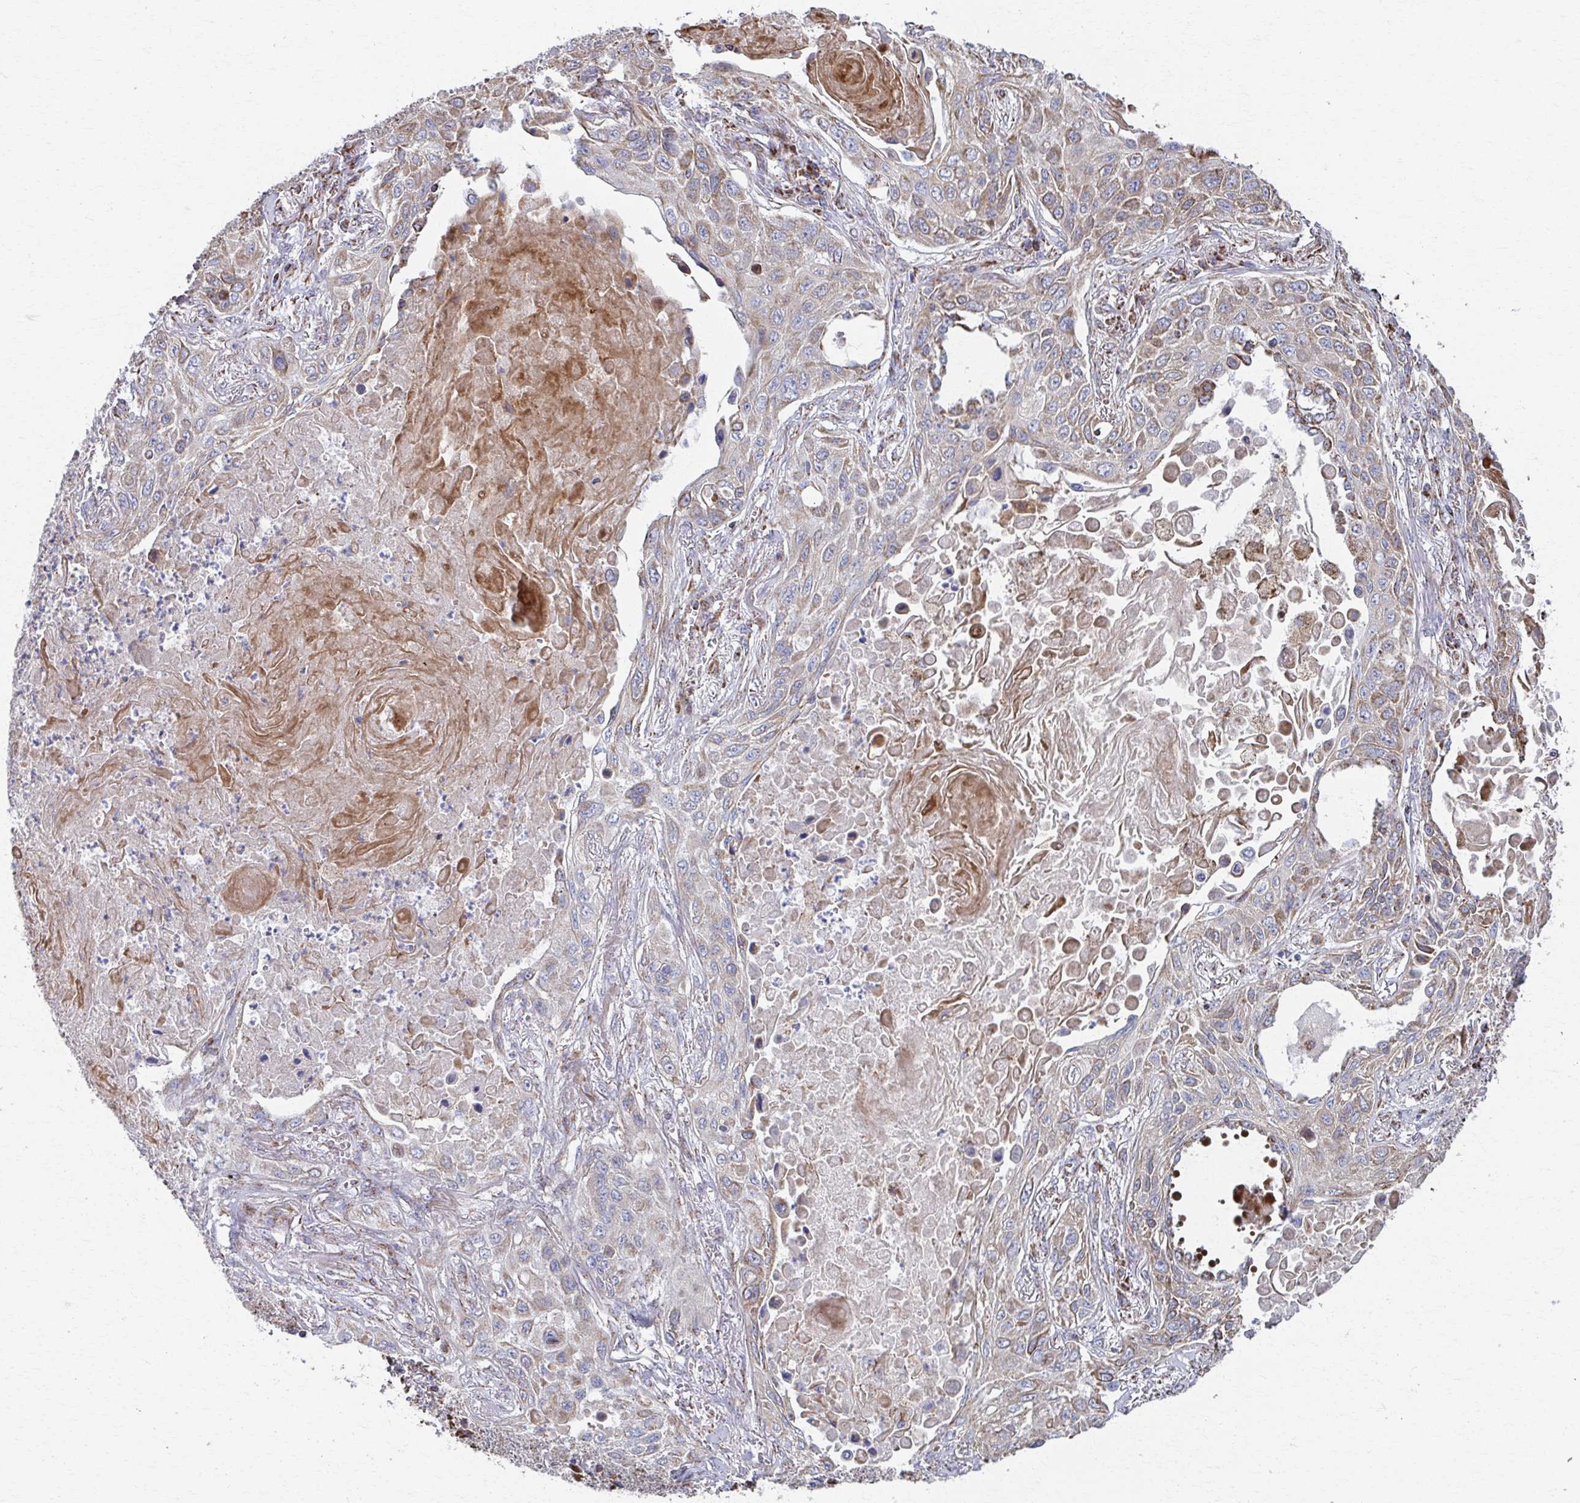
{"staining": {"intensity": "weak", "quantity": "<25%", "location": "cytoplasmic/membranous"}, "tissue": "lung cancer", "cell_type": "Tumor cells", "image_type": "cancer", "snomed": [{"axis": "morphology", "description": "Squamous cell carcinoma, NOS"}, {"axis": "topography", "description": "Lung"}], "caption": "Lung squamous cell carcinoma was stained to show a protein in brown. There is no significant positivity in tumor cells.", "gene": "SAT1", "patient": {"sex": "male", "age": 75}}